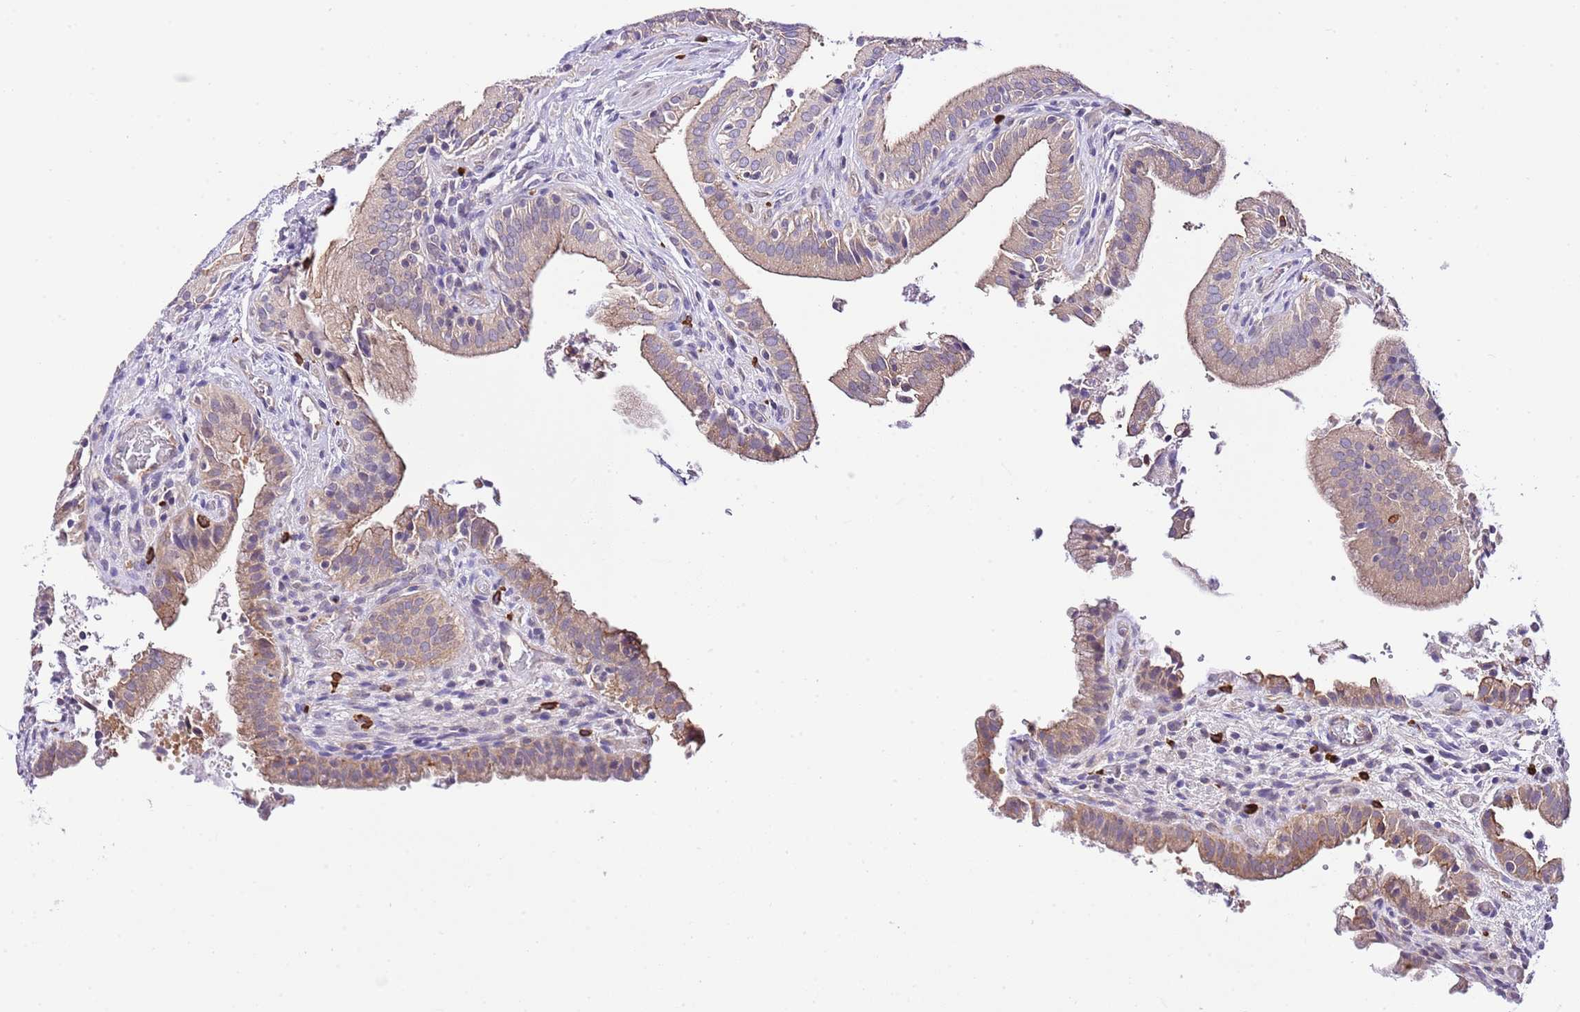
{"staining": {"intensity": "moderate", "quantity": "25%-75%", "location": "cytoplasmic/membranous"}, "tissue": "gallbladder", "cell_type": "Glandular cells", "image_type": "normal", "snomed": [{"axis": "morphology", "description": "Normal tissue, NOS"}, {"axis": "topography", "description": "Gallbladder"}], "caption": "Immunohistochemical staining of unremarkable human gallbladder demonstrates moderate cytoplasmic/membranous protein expression in about 25%-75% of glandular cells. (DAB (3,3'-diaminobenzidine) IHC with brightfield microscopy, high magnification).", "gene": "DONSON", "patient": {"sex": "male", "age": 24}}